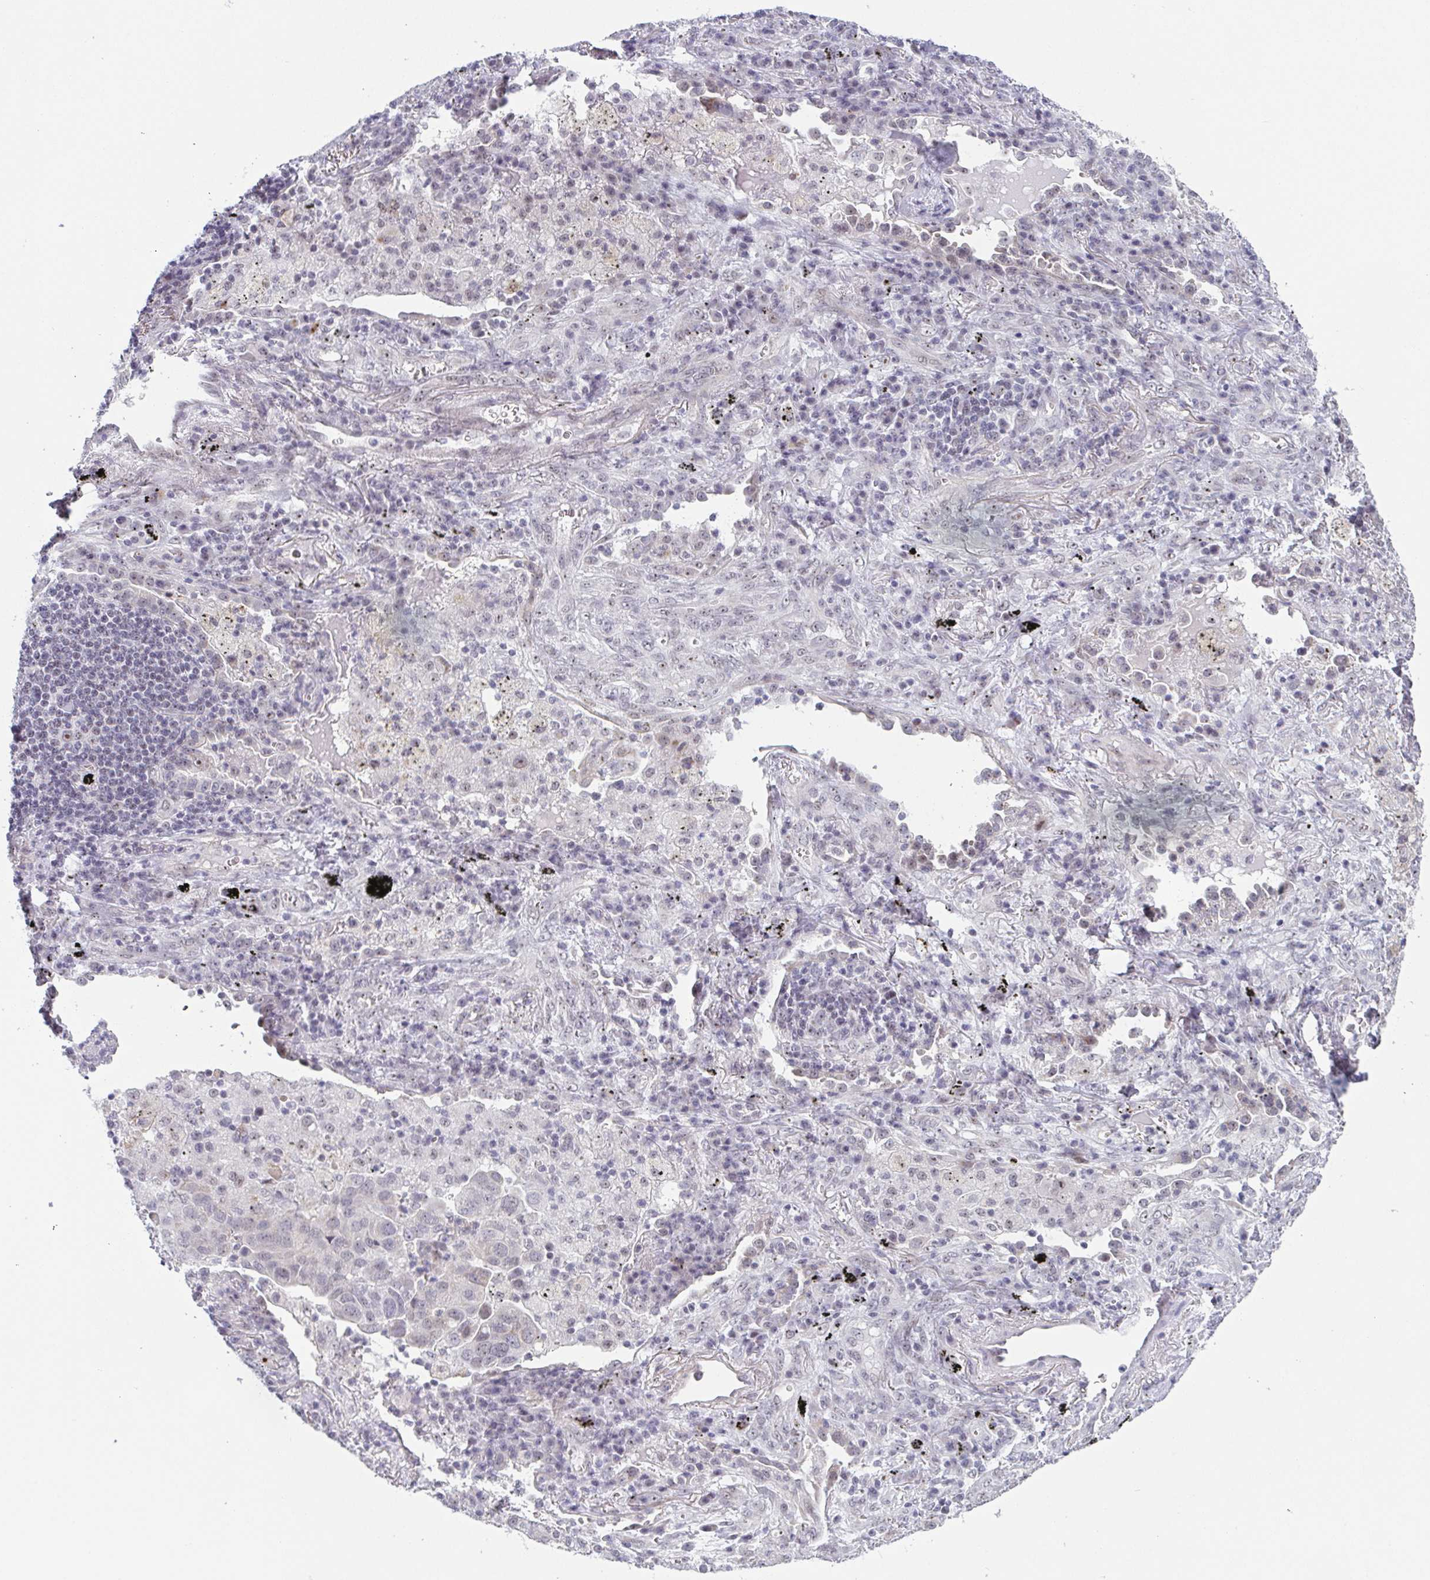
{"staining": {"intensity": "weak", "quantity": "<25%", "location": "nuclear"}, "tissue": "lung cancer", "cell_type": "Tumor cells", "image_type": "cancer", "snomed": [{"axis": "morphology", "description": "Adenocarcinoma, NOS"}, {"axis": "morphology", "description": "Adenocarcinoma, metastatic, NOS"}, {"axis": "topography", "description": "Lymph node"}, {"axis": "topography", "description": "Lung"}], "caption": "The histopathology image shows no staining of tumor cells in adenocarcinoma (lung).", "gene": "EXOSC7", "patient": {"sex": "female", "age": 65}}